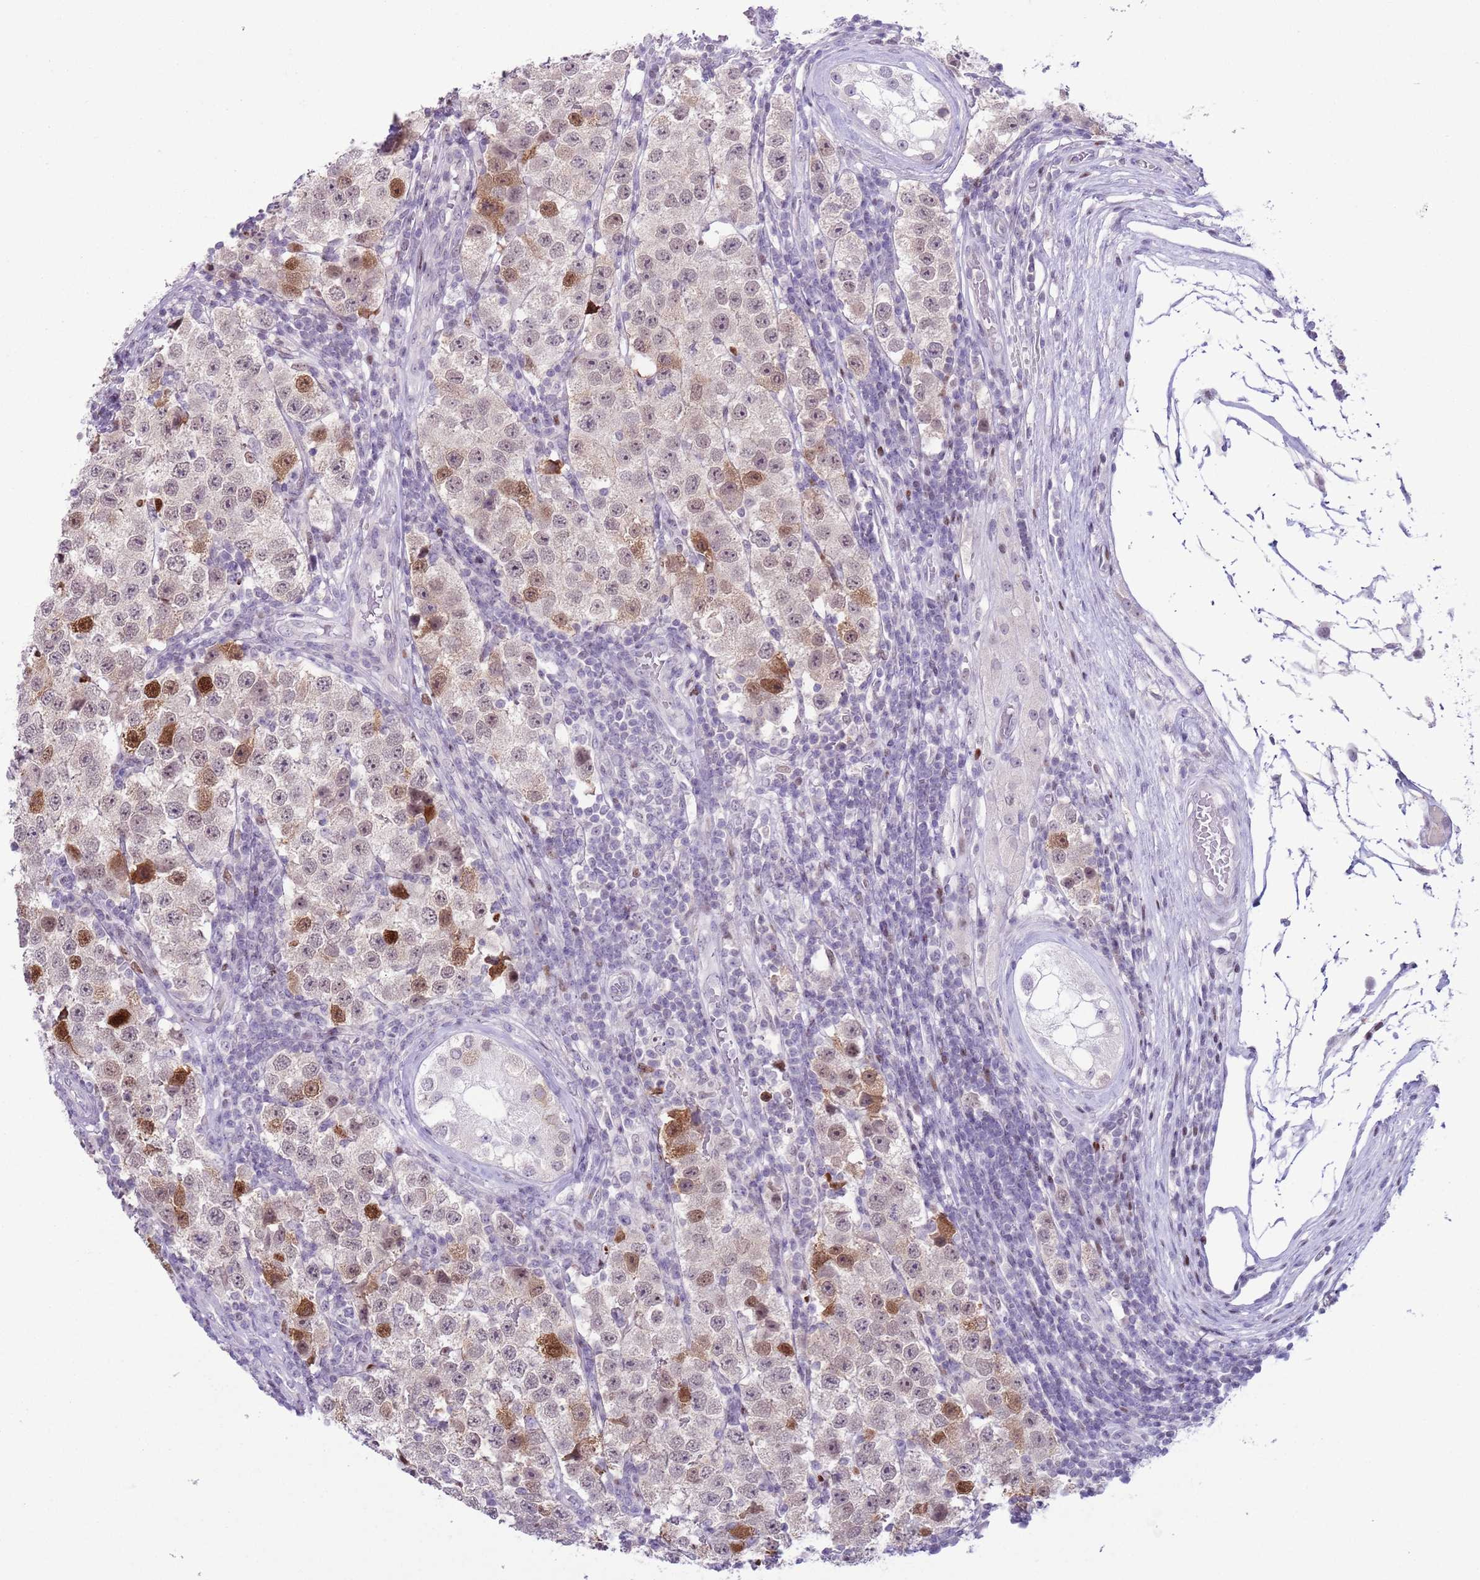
{"staining": {"intensity": "moderate", "quantity": "<25%", "location": "nuclear"}, "tissue": "testis cancer", "cell_type": "Tumor cells", "image_type": "cancer", "snomed": [{"axis": "morphology", "description": "Seminoma, NOS"}, {"axis": "topography", "description": "Testis"}], "caption": "Approximately <25% of tumor cells in human seminoma (testis) demonstrate moderate nuclear protein positivity as visualized by brown immunohistochemical staining.", "gene": "MFSD10", "patient": {"sex": "male", "age": 34}}